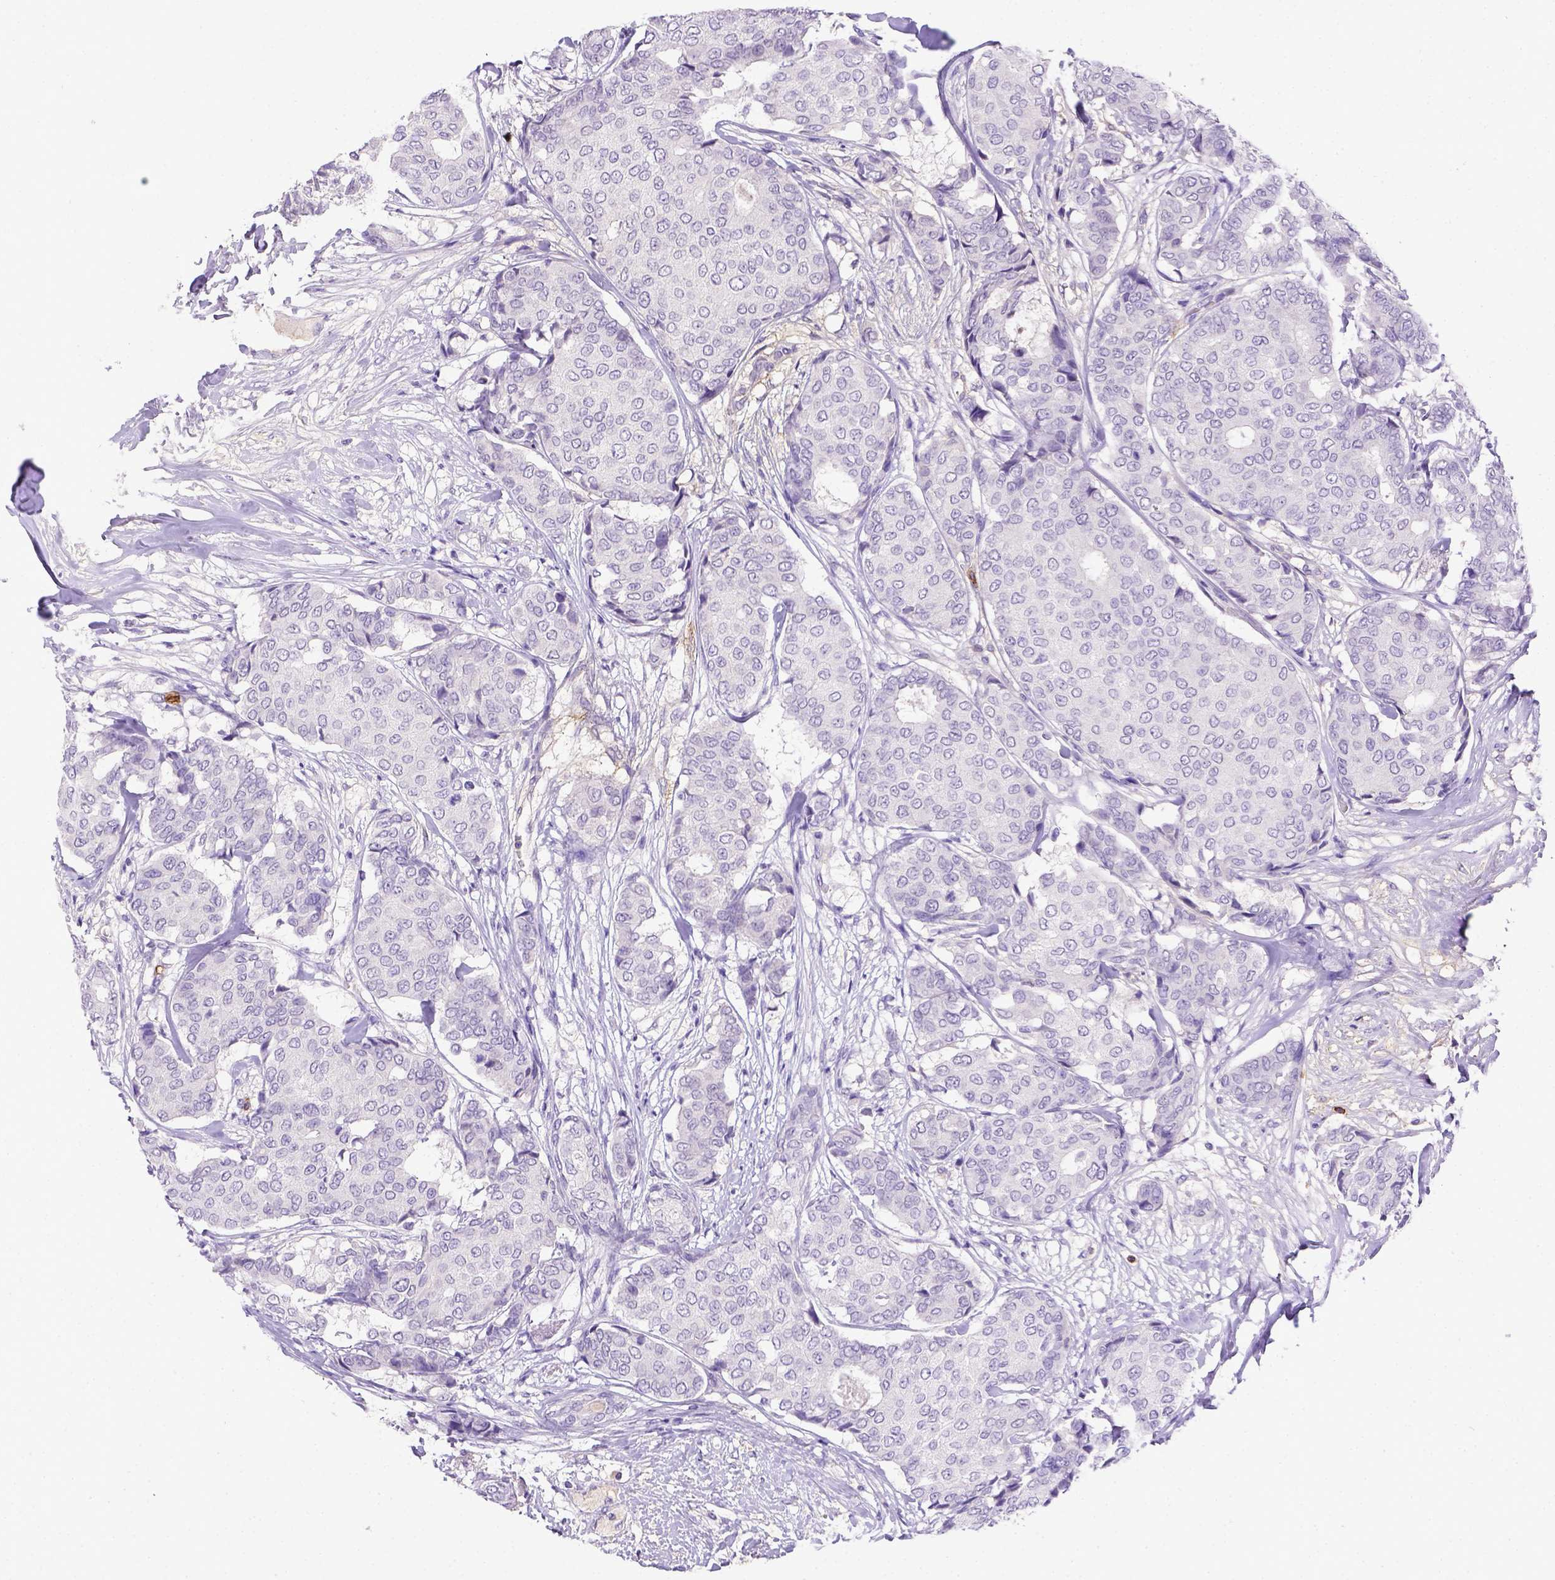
{"staining": {"intensity": "negative", "quantity": "none", "location": "none"}, "tissue": "breast cancer", "cell_type": "Tumor cells", "image_type": "cancer", "snomed": [{"axis": "morphology", "description": "Duct carcinoma"}, {"axis": "topography", "description": "Breast"}], "caption": "Immunohistochemistry image of breast cancer stained for a protein (brown), which displays no staining in tumor cells.", "gene": "B3GAT1", "patient": {"sex": "female", "age": 75}}